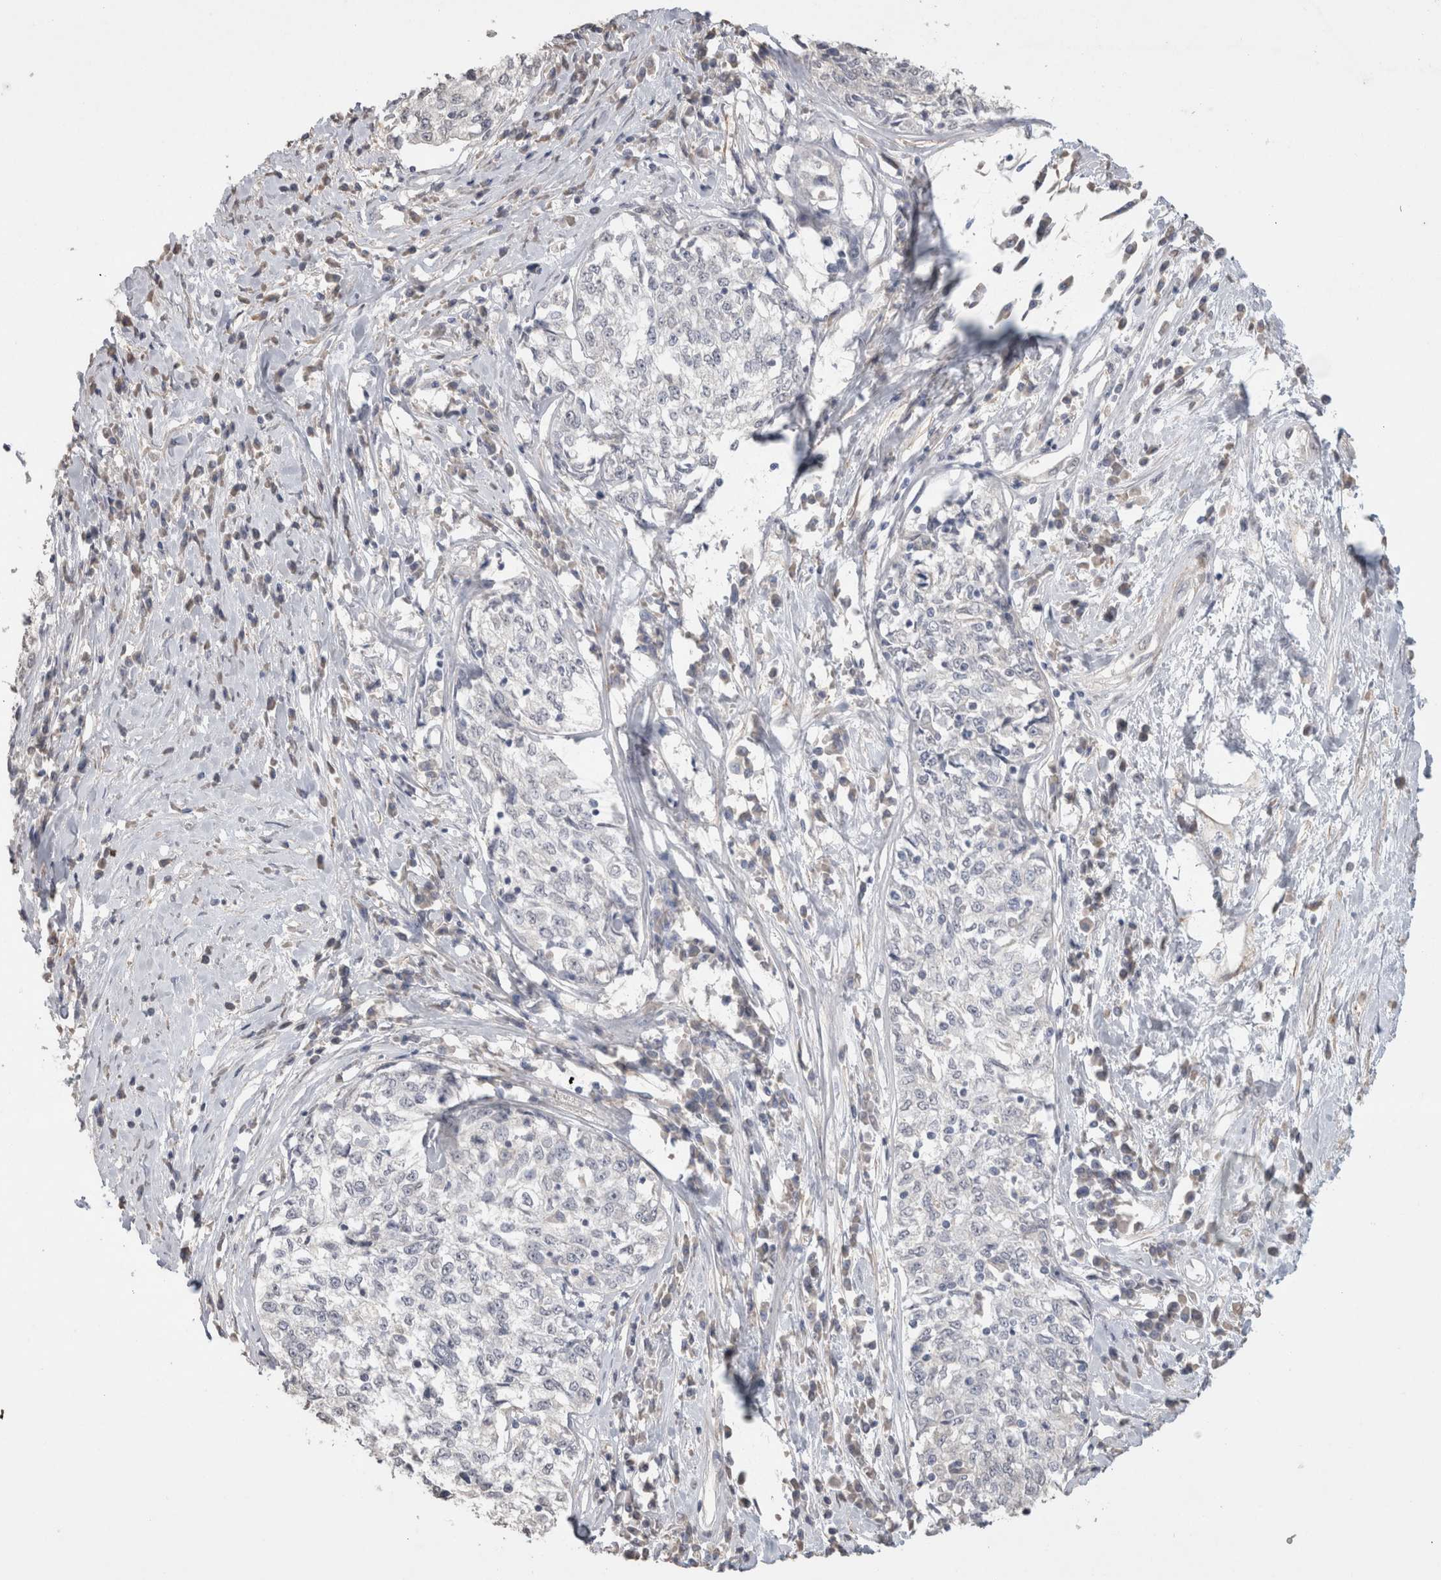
{"staining": {"intensity": "negative", "quantity": "none", "location": "none"}, "tissue": "cervical cancer", "cell_type": "Tumor cells", "image_type": "cancer", "snomed": [{"axis": "morphology", "description": "Squamous cell carcinoma, NOS"}, {"axis": "topography", "description": "Cervix"}], "caption": "This is a photomicrograph of IHC staining of cervical cancer (squamous cell carcinoma), which shows no expression in tumor cells. (Immunohistochemistry, brightfield microscopy, high magnification).", "gene": "NAALADL2", "patient": {"sex": "female", "age": 57}}